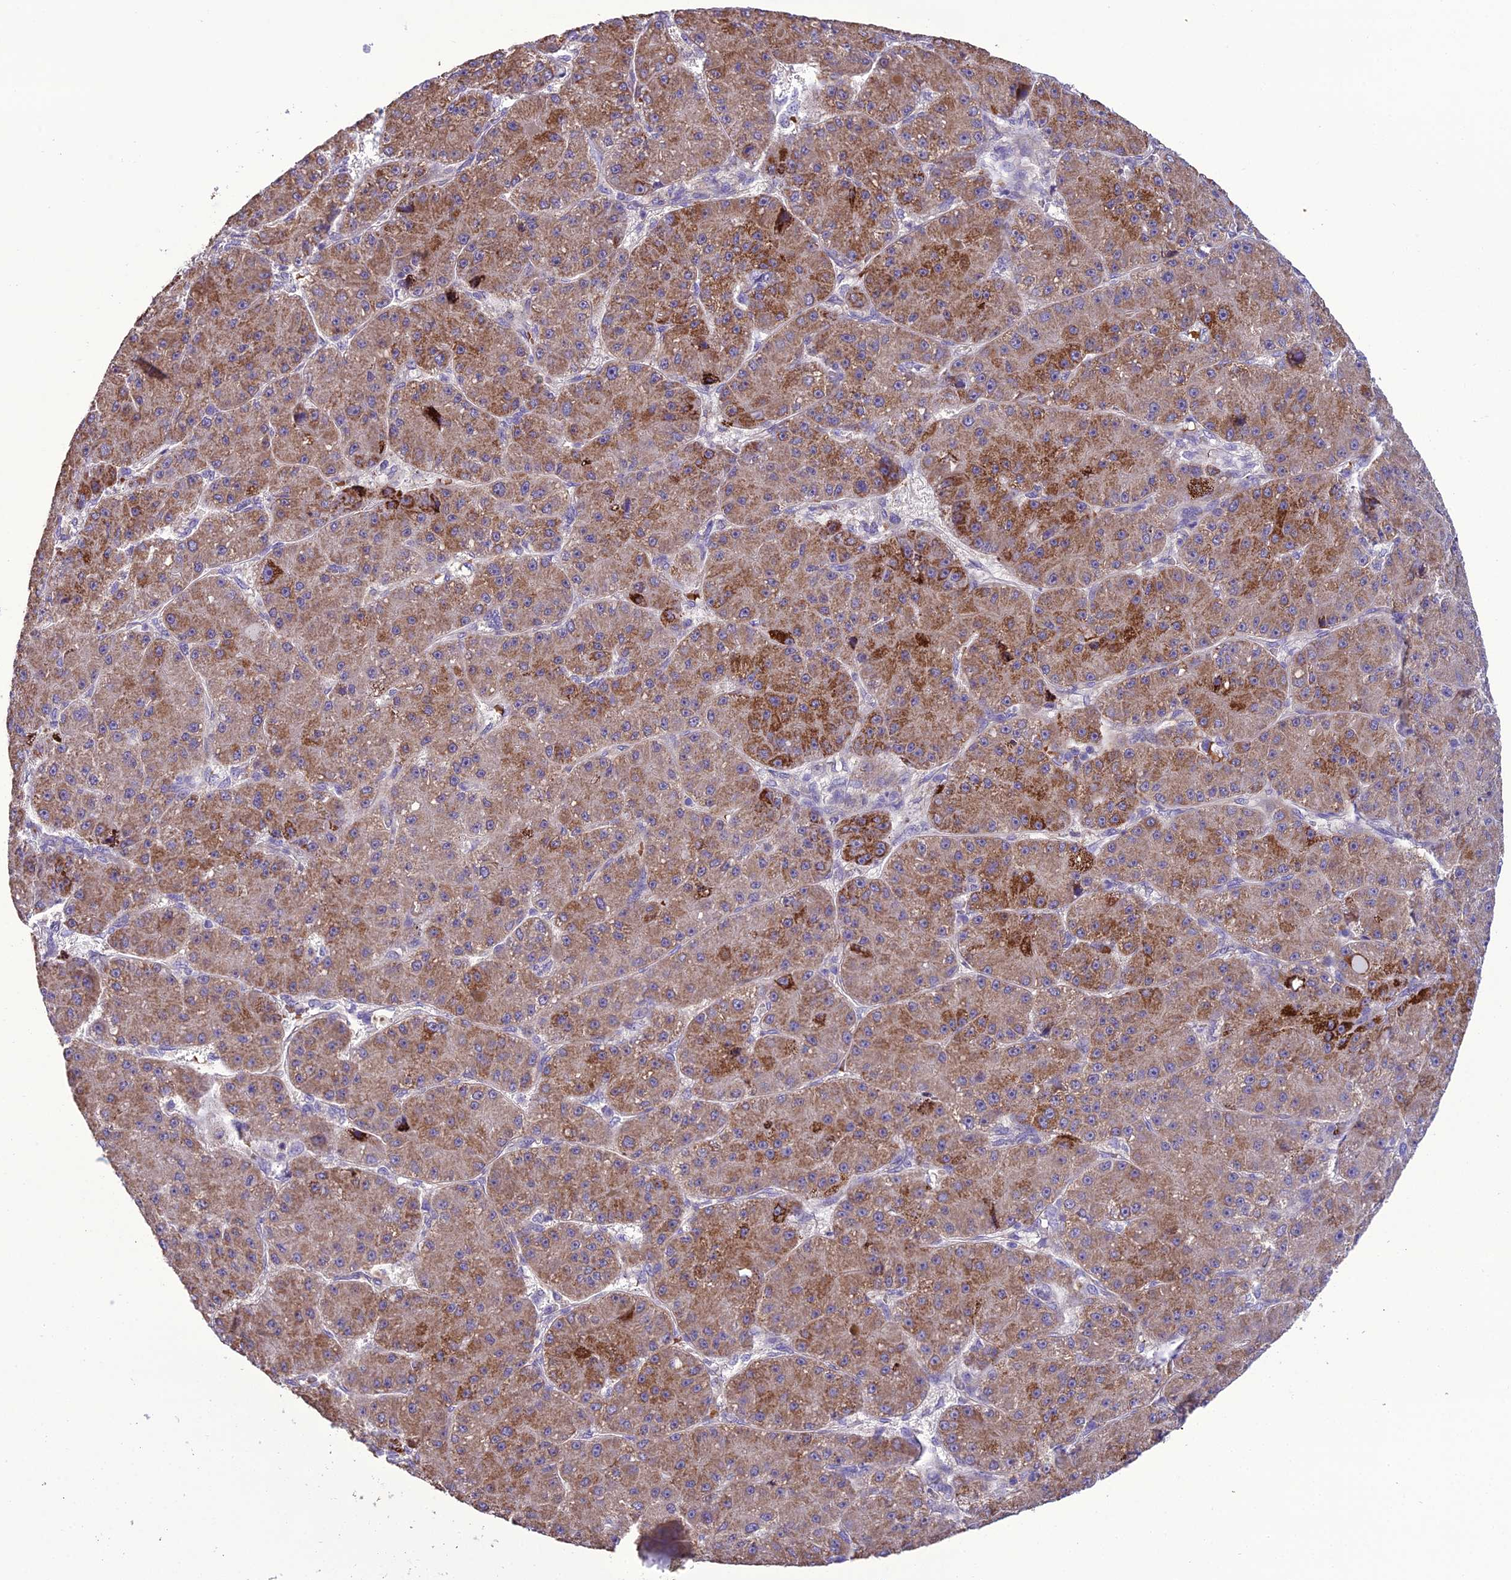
{"staining": {"intensity": "strong", "quantity": "25%-75%", "location": "cytoplasmic/membranous"}, "tissue": "liver cancer", "cell_type": "Tumor cells", "image_type": "cancer", "snomed": [{"axis": "morphology", "description": "Carcinoma, Hepatocellular, NOS"}, {"axis": "topography", "description": "Liver"}], "caption": "Liver hepatocellular carcinoma tissue reveals strong cytoplasmic/membranous staining in approximately 25%-75% of tumor cells", "gene": "TBC1D24", "patient": {"sex": "male", "age": 67}}